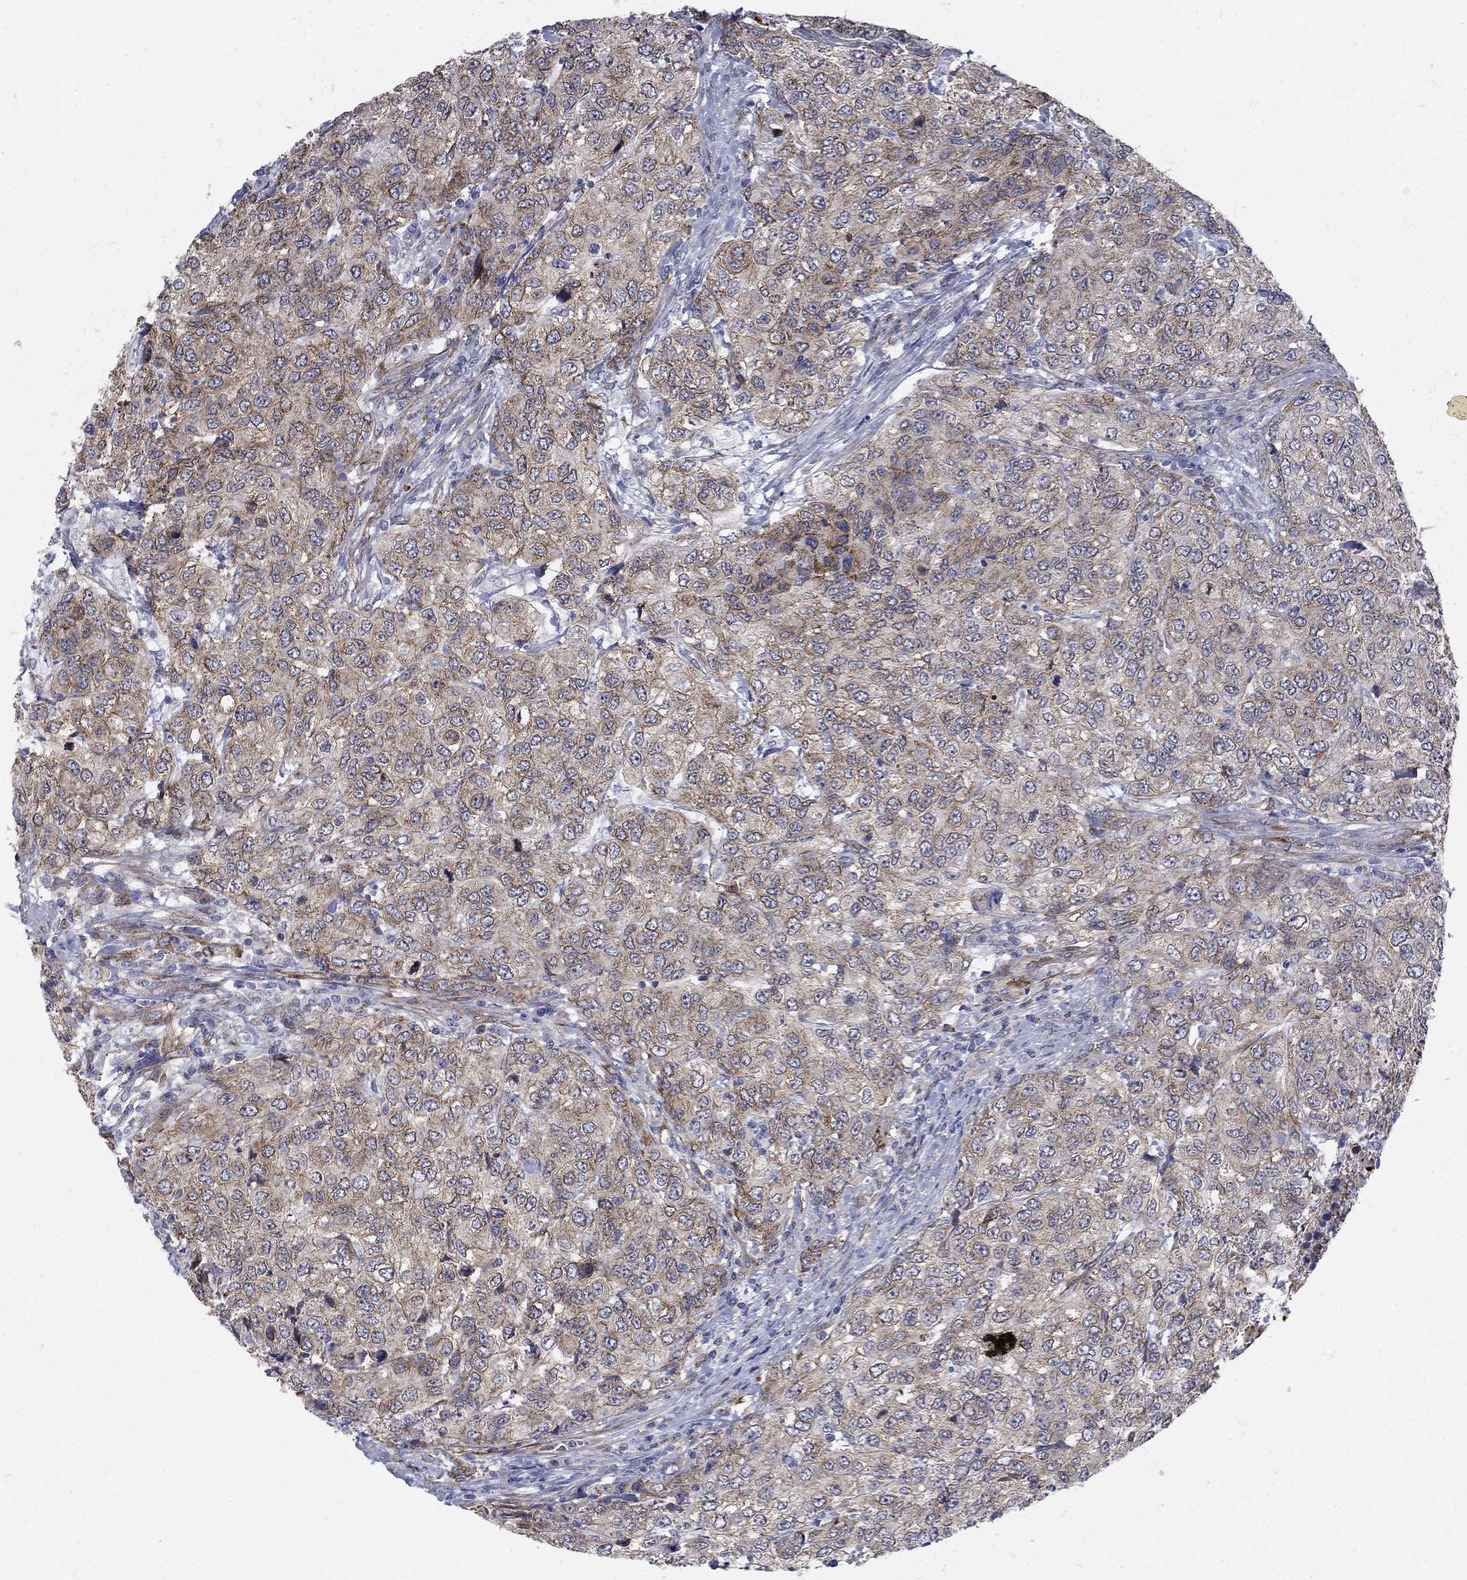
{"staining": {"intensity": "moderate", "quantity": "25%-75%", "location": "cytoplasmic/membranous"}, "tissue": "urothelial cancer", "cell_type": "Tumor cells", "image_type": "cancer", "snomed": [{"axis": "morphology", "description": "Urothelial carcinoma, High grade"}, {"axis": "topography", "description": "Urinary bladder"}], "caption": "Urothelial cancer stained for a protein shows moderate cytoplasmic/membranous positivity in tumor cells.", "gene": "SEPTIN8", "patient": {"sex": "female", "age": 78}}